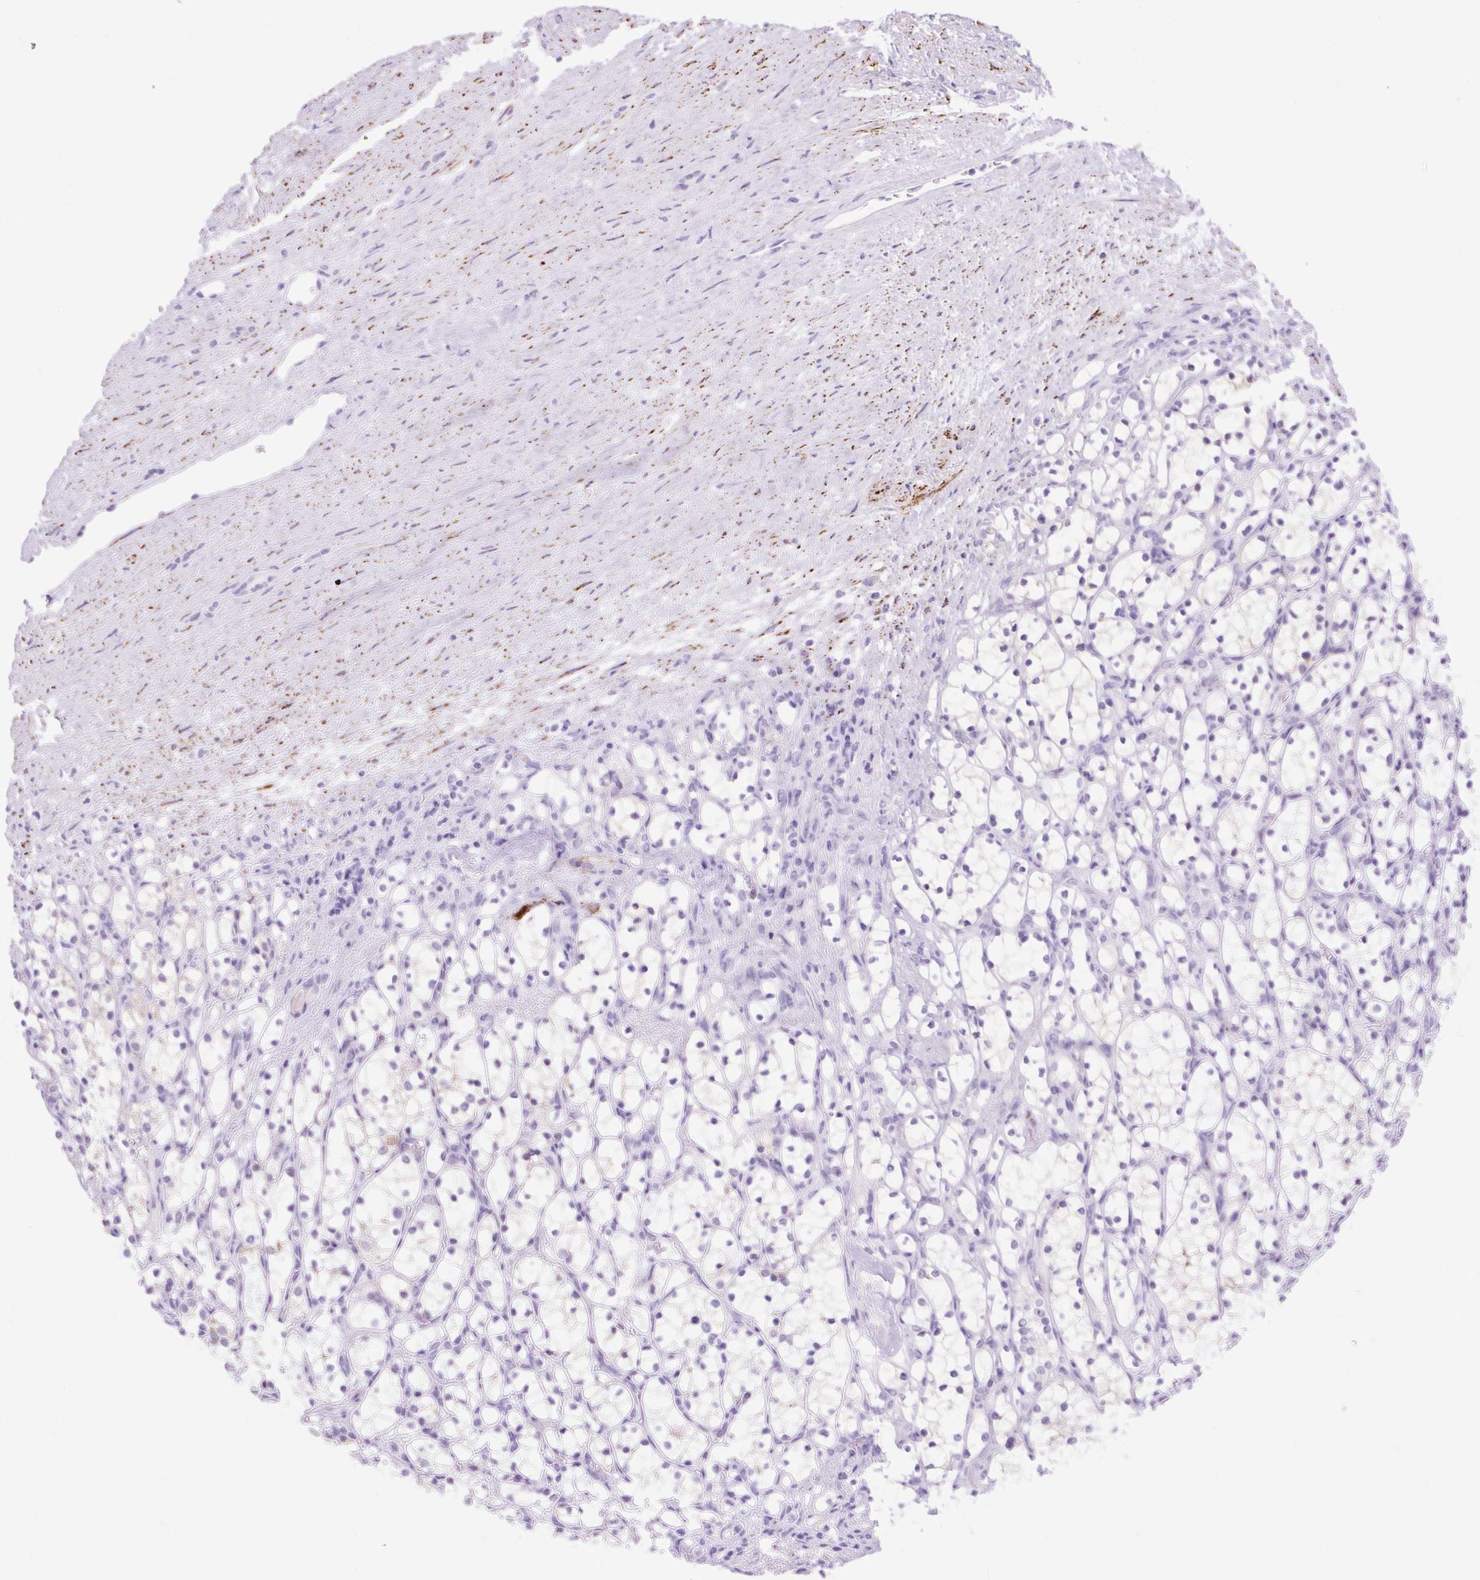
{"staining": {"intensity": "negative", "quantity": "none", "location": "none"}, "tissue": "renal cancer", "cell_type": "Tumor cells", "image_type": "cancer", "snomed": [{"axis": "morphology", "description": "Adenocarcinoma, NOS"}, {"axis": "topography", "description": "Kidney"}], "caption": "IHC micrograph of renal adenocarcinoma stained for a protein (brown), which shows no staining in tumor cells. The staining is performed using DAB brown chromogen with nuclei counter-stained in using hematoxylin.", "gene": "ZNF256", "patient": {"sex": "female", "age": 69}}